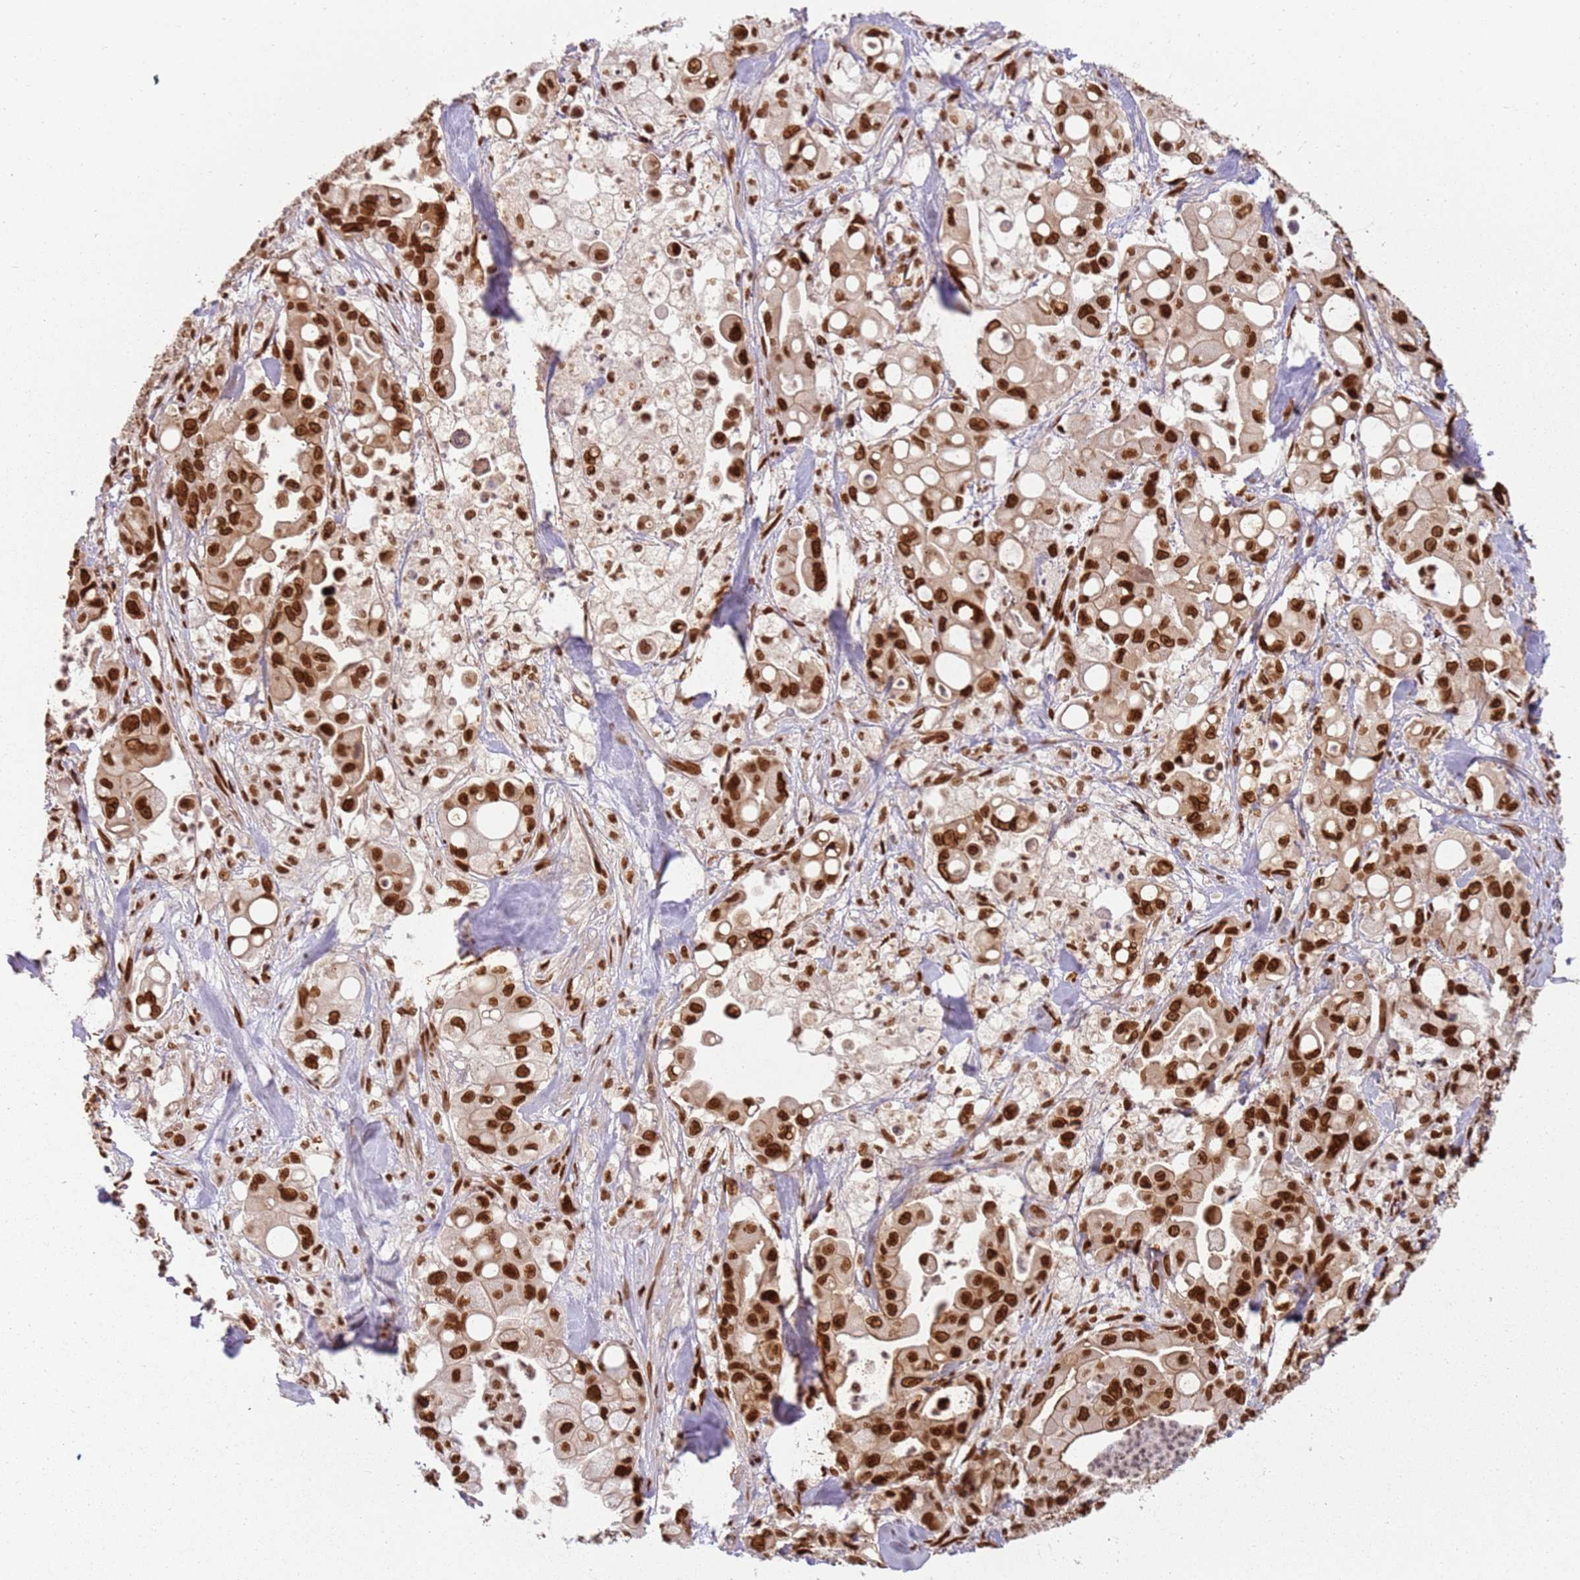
{"staining": {"intensity": "strong", "quantity": ">75%", "location": "nuclear"}, "tissue": "pancreatic cancer", "cell_type": "Tumor cells", "image_type": "cancer", "snomed": [{"axis": "morphology", "description": "Adenocarcinoma, NOS"}, {"axis": "topography", "description": "Pancreas"}], "caption": "Pancreatic cancer (adenocarcinoma) tissue reveals strong nuclear positivity in approximately >75% of tumor cells", "gene": "TENT4A", "patient": {"sex": "male", "age": 68}}